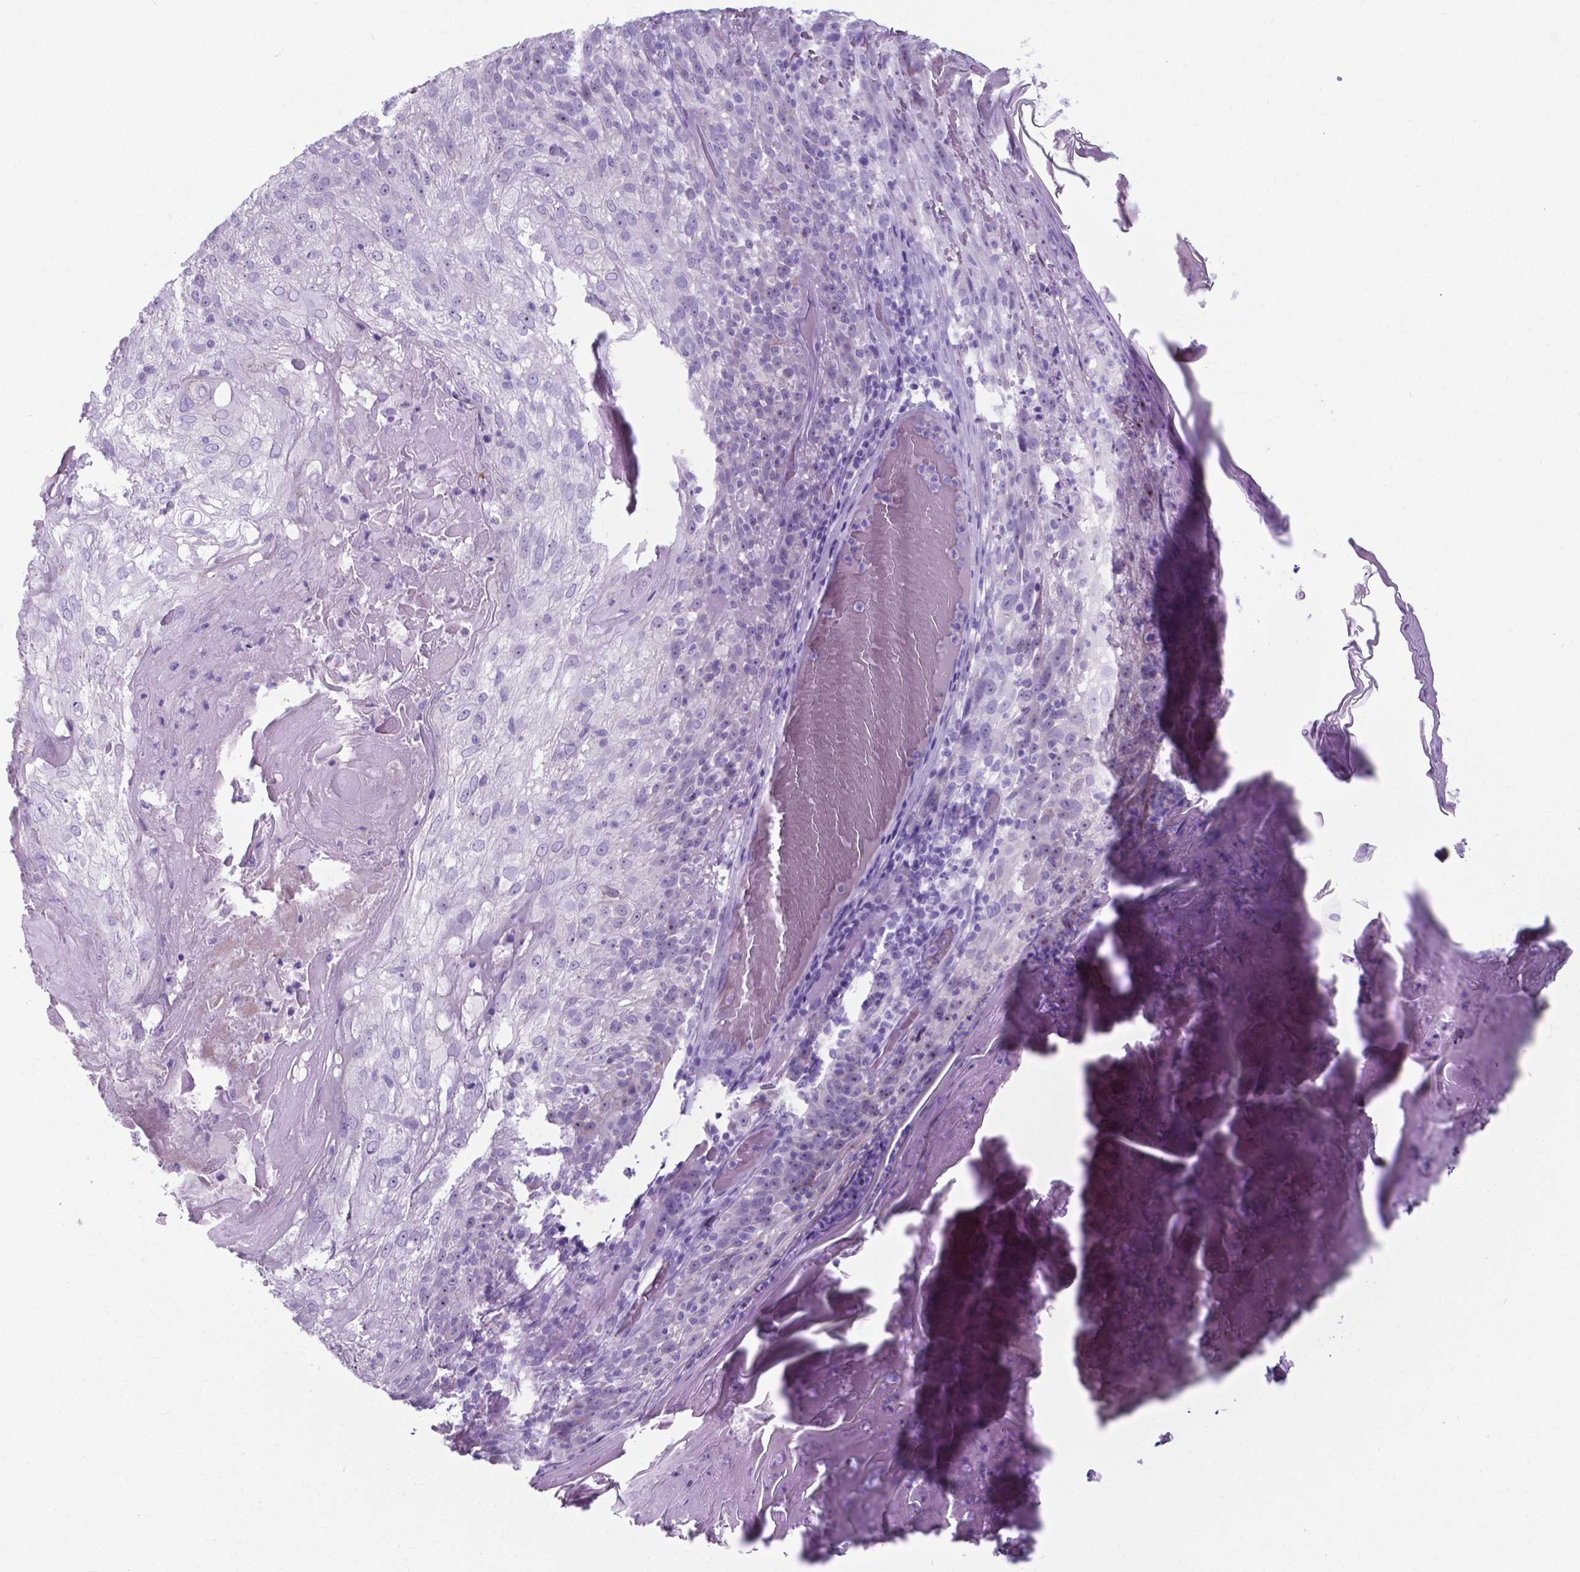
{"staining": {"intensity": "negative", "quantity": "none", "location": "none"}, "tissue": "skin cancer", "cell_type": "Tumor cells", "image_type": "cancer", "snomed": [{"axis": "morphology", "description": "Normal tissue, NOS"}, {"axis": "morphology", "description": "Squamous cell carcinoma, NOS"}, {"axis": "topography", "description": "Skin"}], "caption": "DAB immunohistochemical staining of human skin cancer (squamous cell carcinoma) displays no significant staining in tumor cells.", "gene": "AP5B1", "patient": {"sex": "female", "age": 83}}